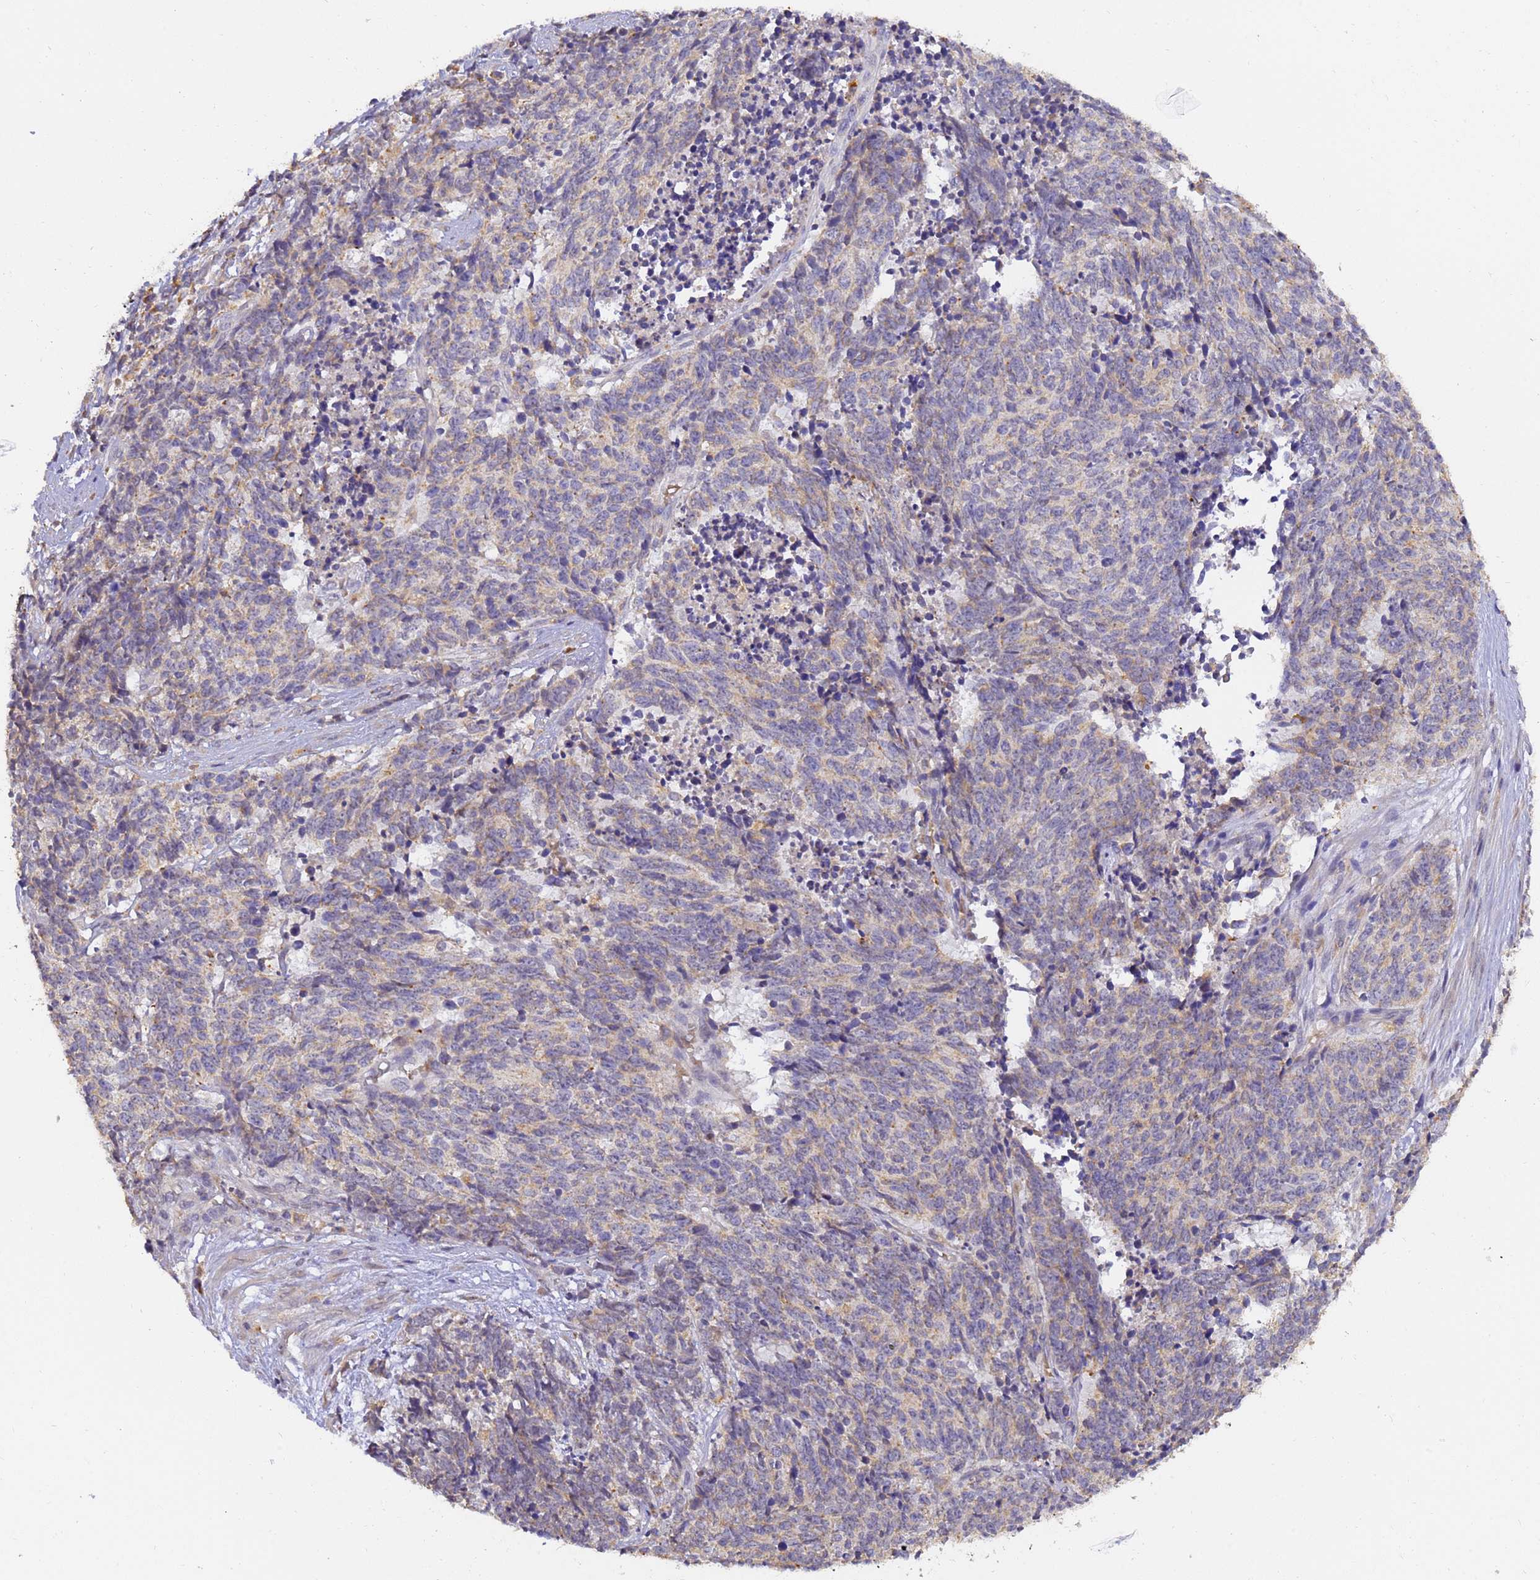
{"staining": {"intensity": "weak", "quantity": "<25%", "location": "cytoplasmic/membranous"}, "tissue": "cervical cancer", "cell_type": "Tumor cells", "image_type": "cancer", "snomed": [{"axis": "morphology", "description": "Squamous cell carcinoma, NOS"}, {"axis": "topography", "description": "Cervix"}], "caption": "Cervical cancer (squamous cell carcinoma) was stained to show a protein in brown. There is no significant expression in tumor cells.", "gene": "ARL8B", "patient": {"sex": "female", "age": 29}}